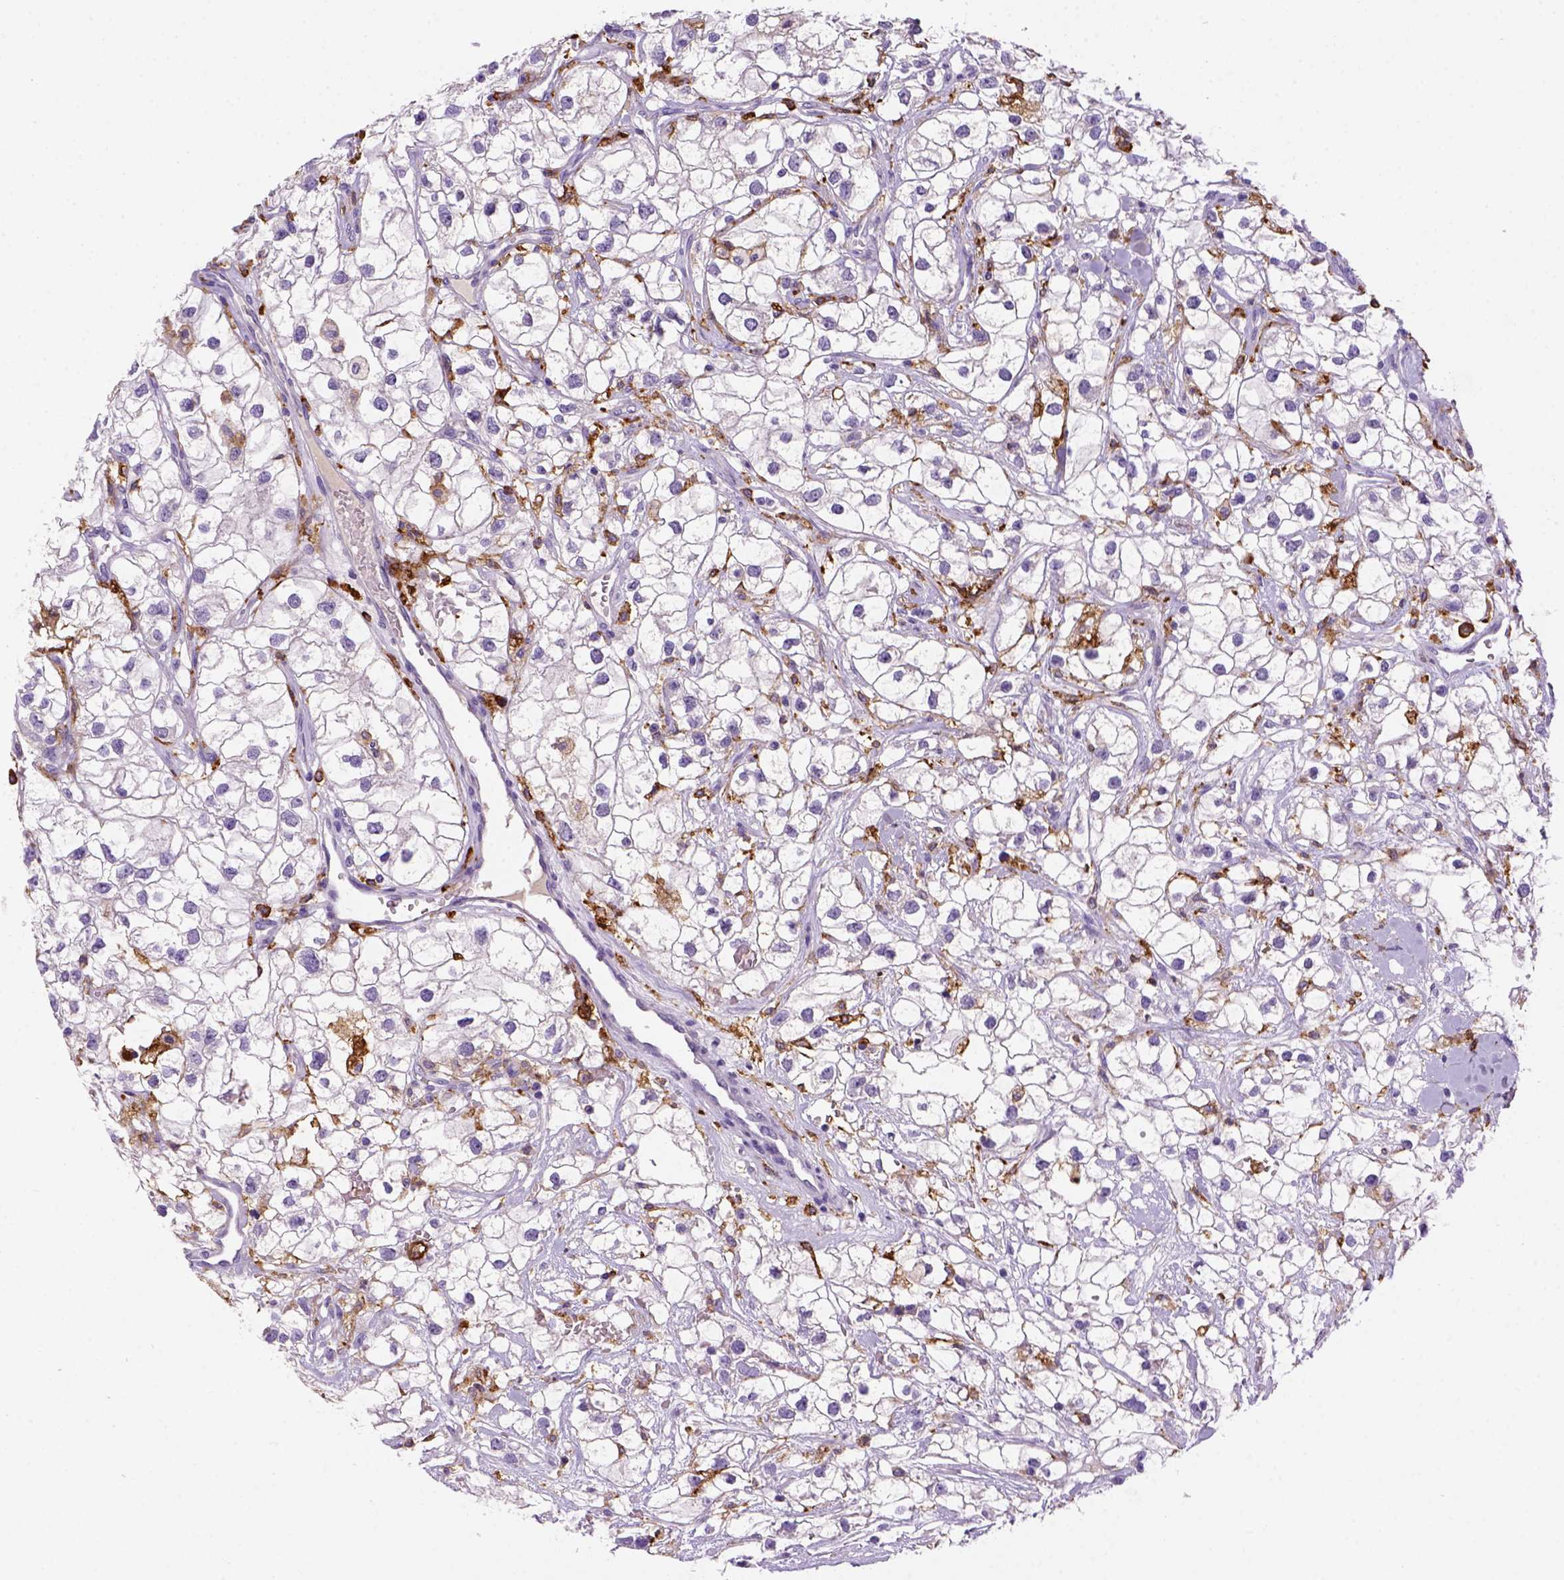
{"staining": {"intensity": "negative", "quantity": "none", "location": "none"}, "tissue": "renal cancer", "cell_type": "Tumor cells", "image_type": "cancer", "snomed": [{"axis": "morphology", "description": "Adenocarcinoma, NOS"}, {"axis": "topography", "description": "Kidney"}], "caption": "This is an IHC micrograph of human renal adenocarcinoma. There is no staining in tumor cells.", "gene": "CD14", "patient": {"sex": "male", "age": 59}}